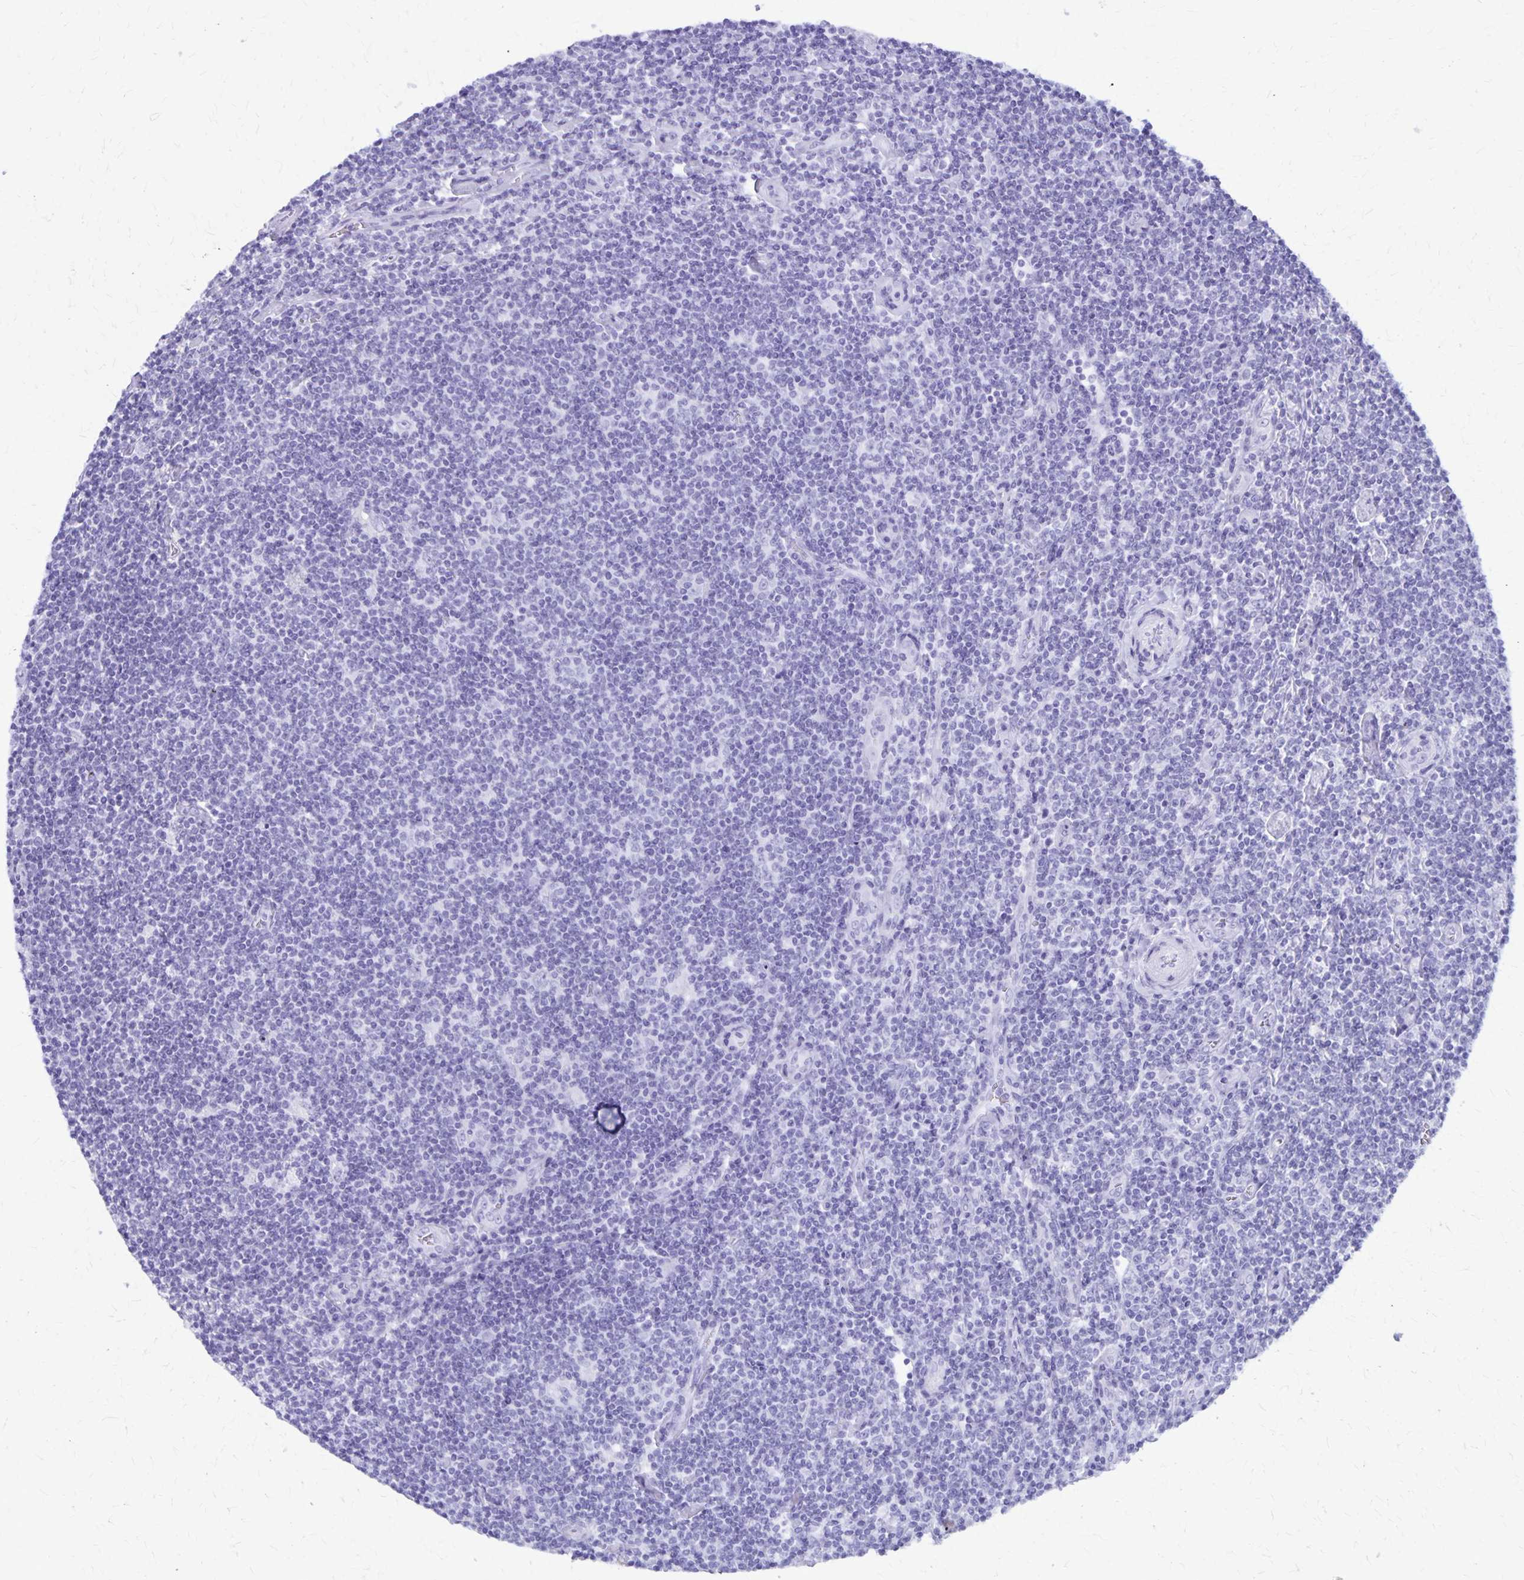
{"staining": {"intensity": "negative", "quantity": "none", "location": "none"}, "tissue": "lymphoma", "cell_type": "Tumor cells", "image_type": "cancer", "snomed": [{"axis": "morphology", "description": "Hodgkin's disease, NOS"}, {"axis": "topography", "description": "Lymph node"}], "caption": "A micrograph of Hodgkin's disease stained for a protein shows no brown staining in tumor cells. The staining was performed using DAB to visualize the protein expression in brown, while the nuclei were stained in blue with hematoxylin (Magnification: 20x).", "gene": "DEFA5", "patient": {"sex": "male", "age": 40}}